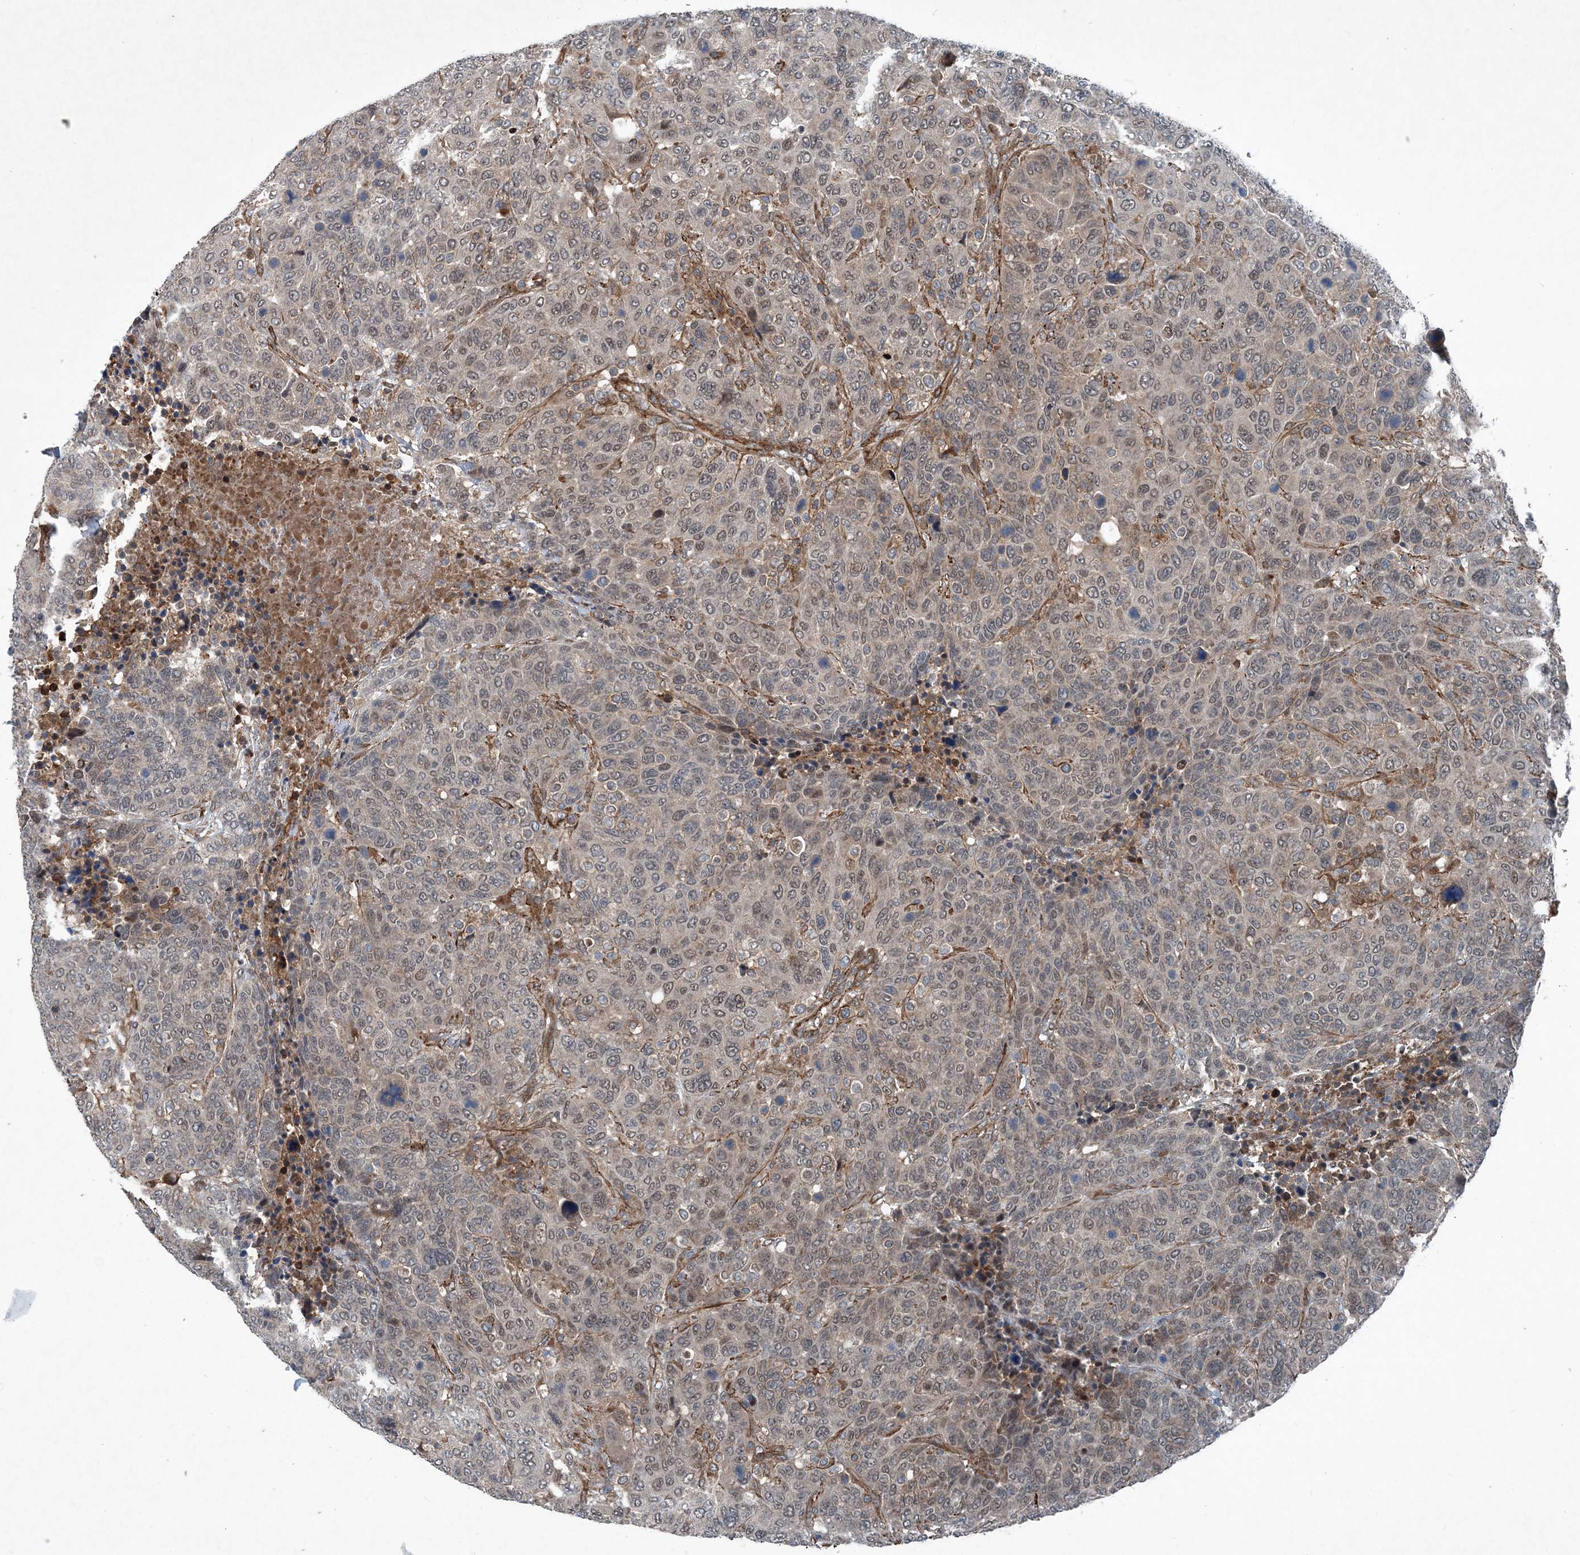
{"staining": {"intensity": "weak", "quantity": "25%-75%", "location": "cytoplasmic/membranous,nuclear"}, "tissue": "breast cancer", "cell_type": "Tumor cells", "image_type": "cancer", "snomed": [{"axis": "morphology", "description": "Duct carcinoma"}, {"axis": "topography", "description": "Breast"}], "caption": "Immunohistochemical staining of breast cancer (invasive ductal carcinoma) shows weak cytoplasmic/membranous and nuclear protein staining in approximately 25%-75% of tumor cells.", "gene": "NDUFA2", "patient": {"sex": "female", "age": 37}}